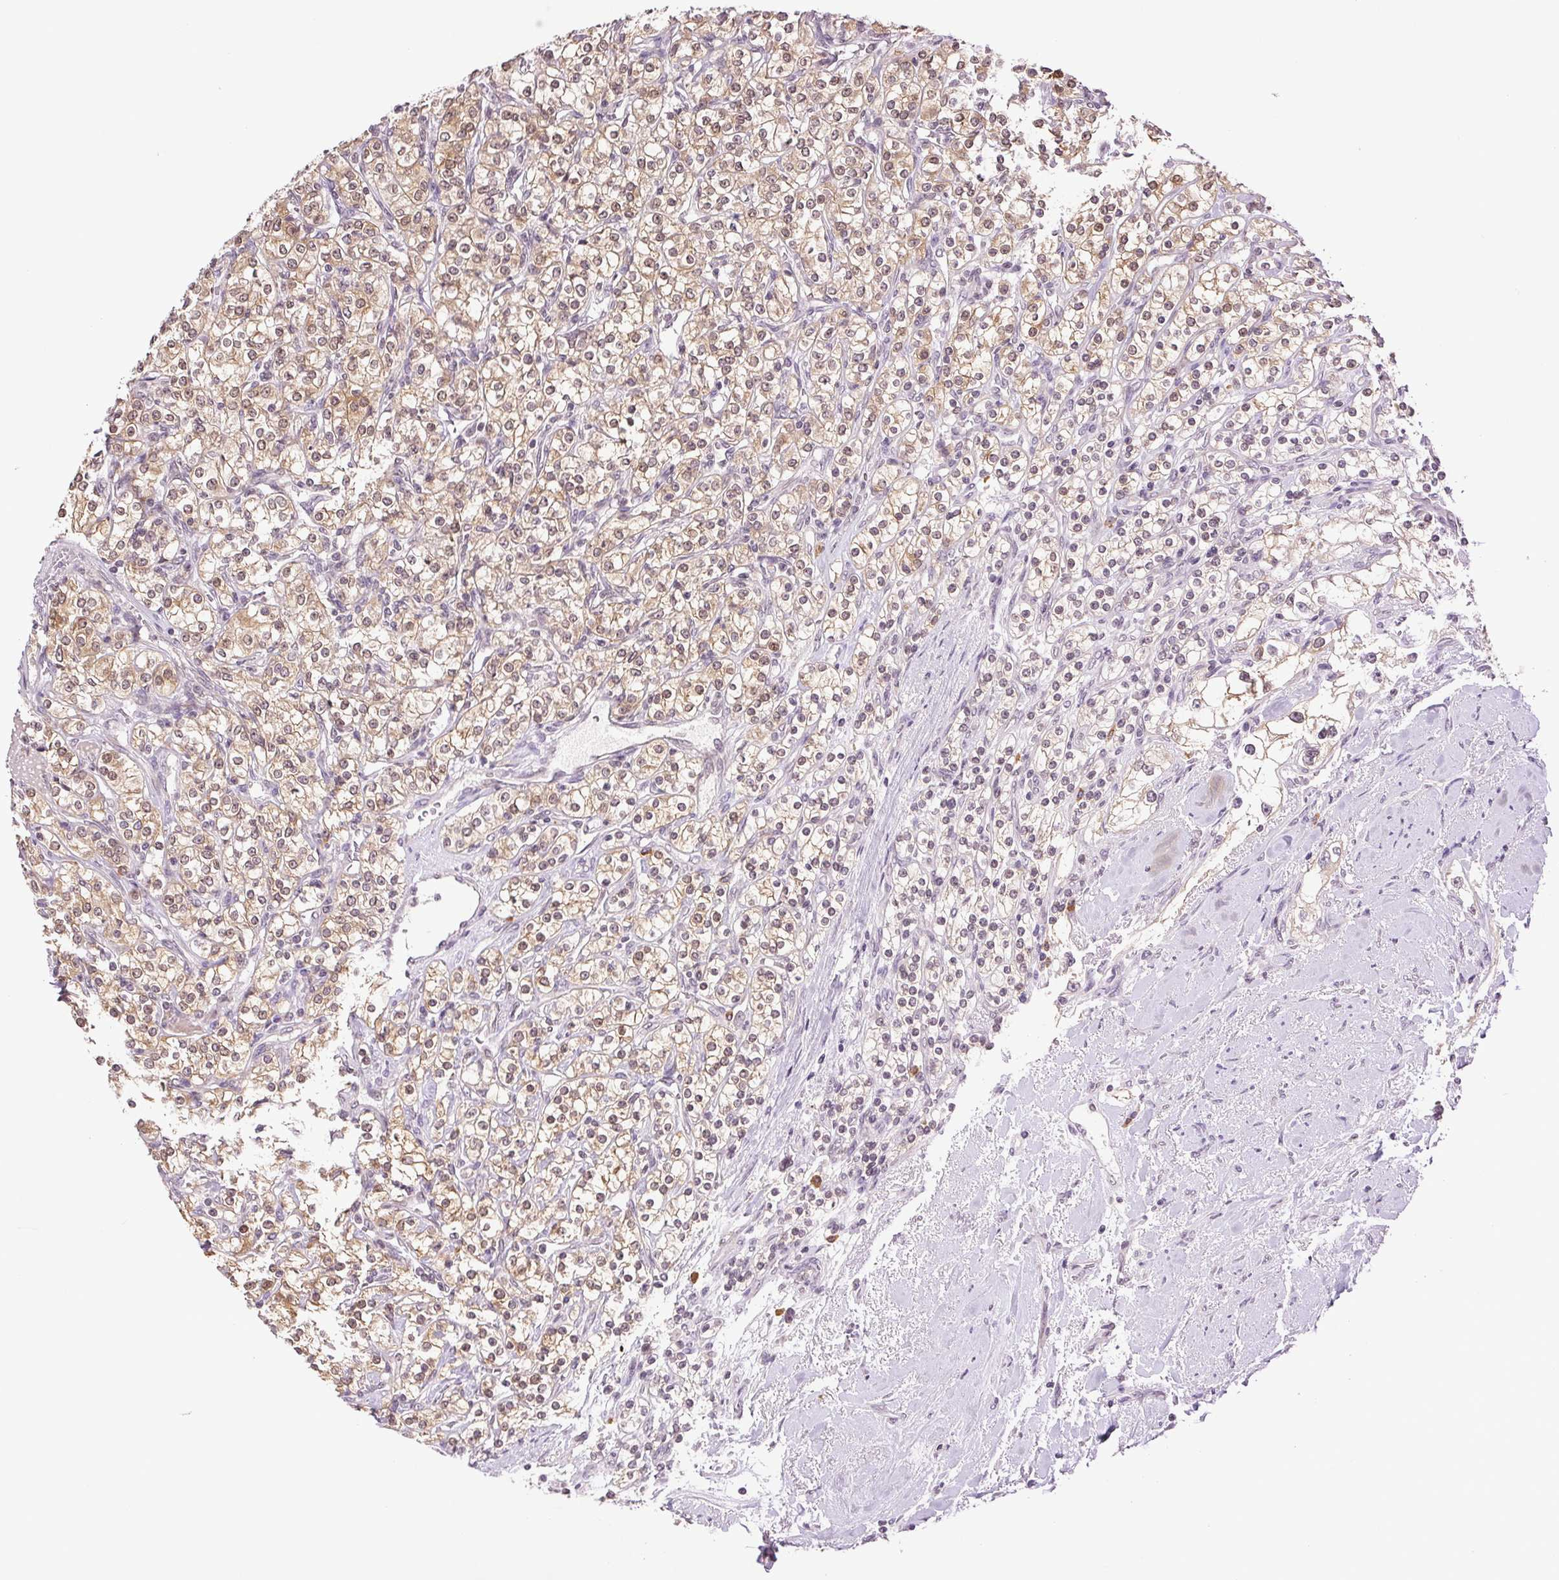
{"staining": {"intensity": "weak", "quantity": ">75%", "location": "cytoplasmic/membranous"}, "tissue": "renal cancer", "cell_type": "Tumor cells", "image_type": "cancer", "snomed": [{"axis": "morphology", "description": "Adenocarcinoma, NOS"}, {"axis": "topography", "description": "Kidney"}], "caption": "Renal adenocarcinoma stained for a protein (brown) reveals weak cytoplasmic/membranous positive staining in about >75% of tumor cells.", "gene": "TNNT3", "patient": {"sex": "male", "age": 77}}